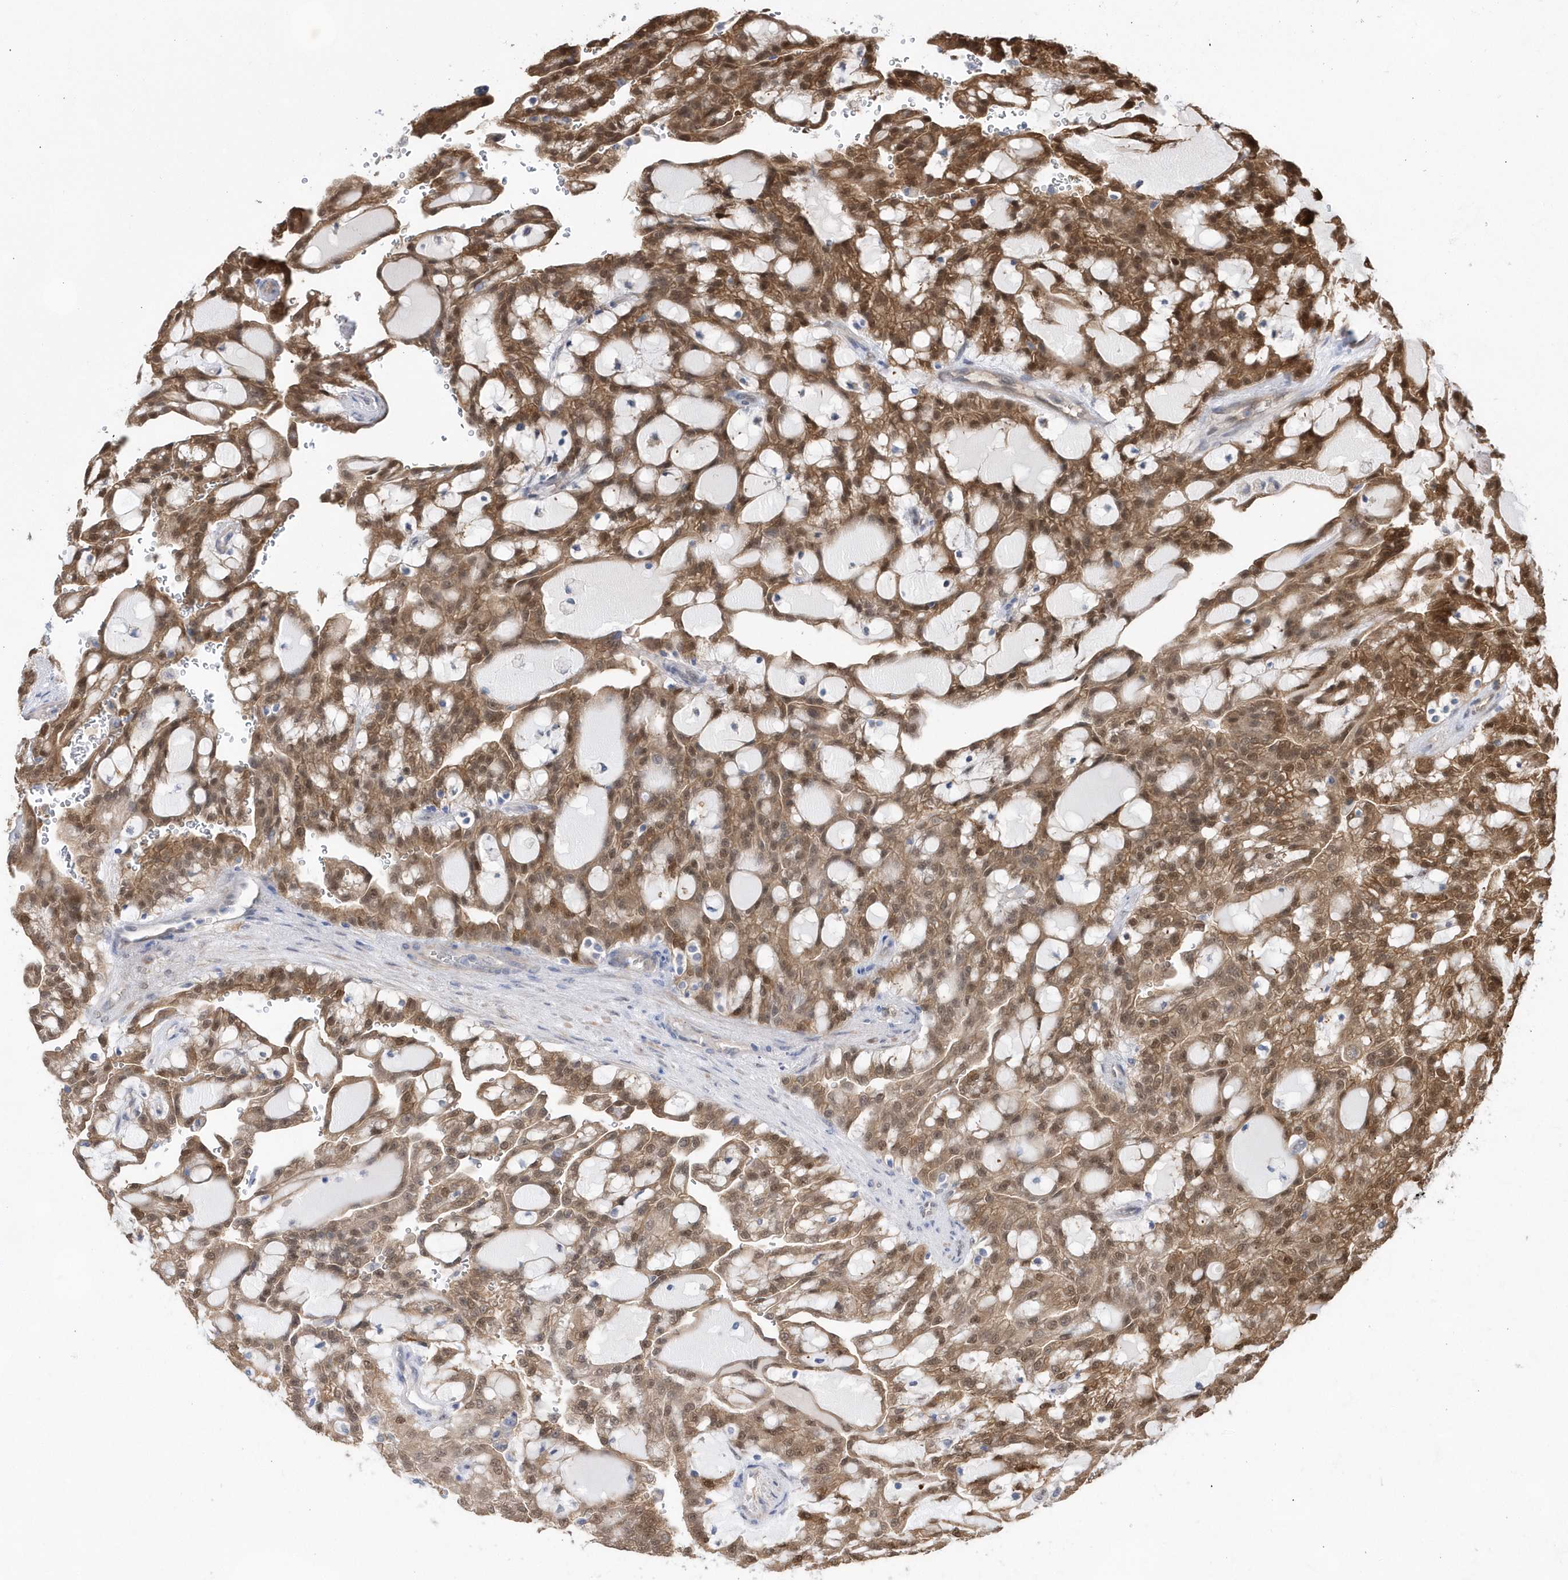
{"staining": {"intensity": "moderate", "quantity": ">75%", "location": "cytoplasmic/membranous,nuclear"}, "tissue": "renal cancer", "cell_type": "Tumor cells", "image_type": "cancer", "snomed": [{"axis": "morphology", "description": "Adenocarcinoma, NOS"}, {"axis": "topography", "description": "Kidney"}], "caption": "Moderate cytoplasmic/membranous and nuclear positivity for a protein is appreciated in about >75% of tumor cells of renal cancer (adenocarcinoma) using immunohistochemistry (IHC).", "gene": "BDH2", "patient": {"sex": "male", "age": 63}}